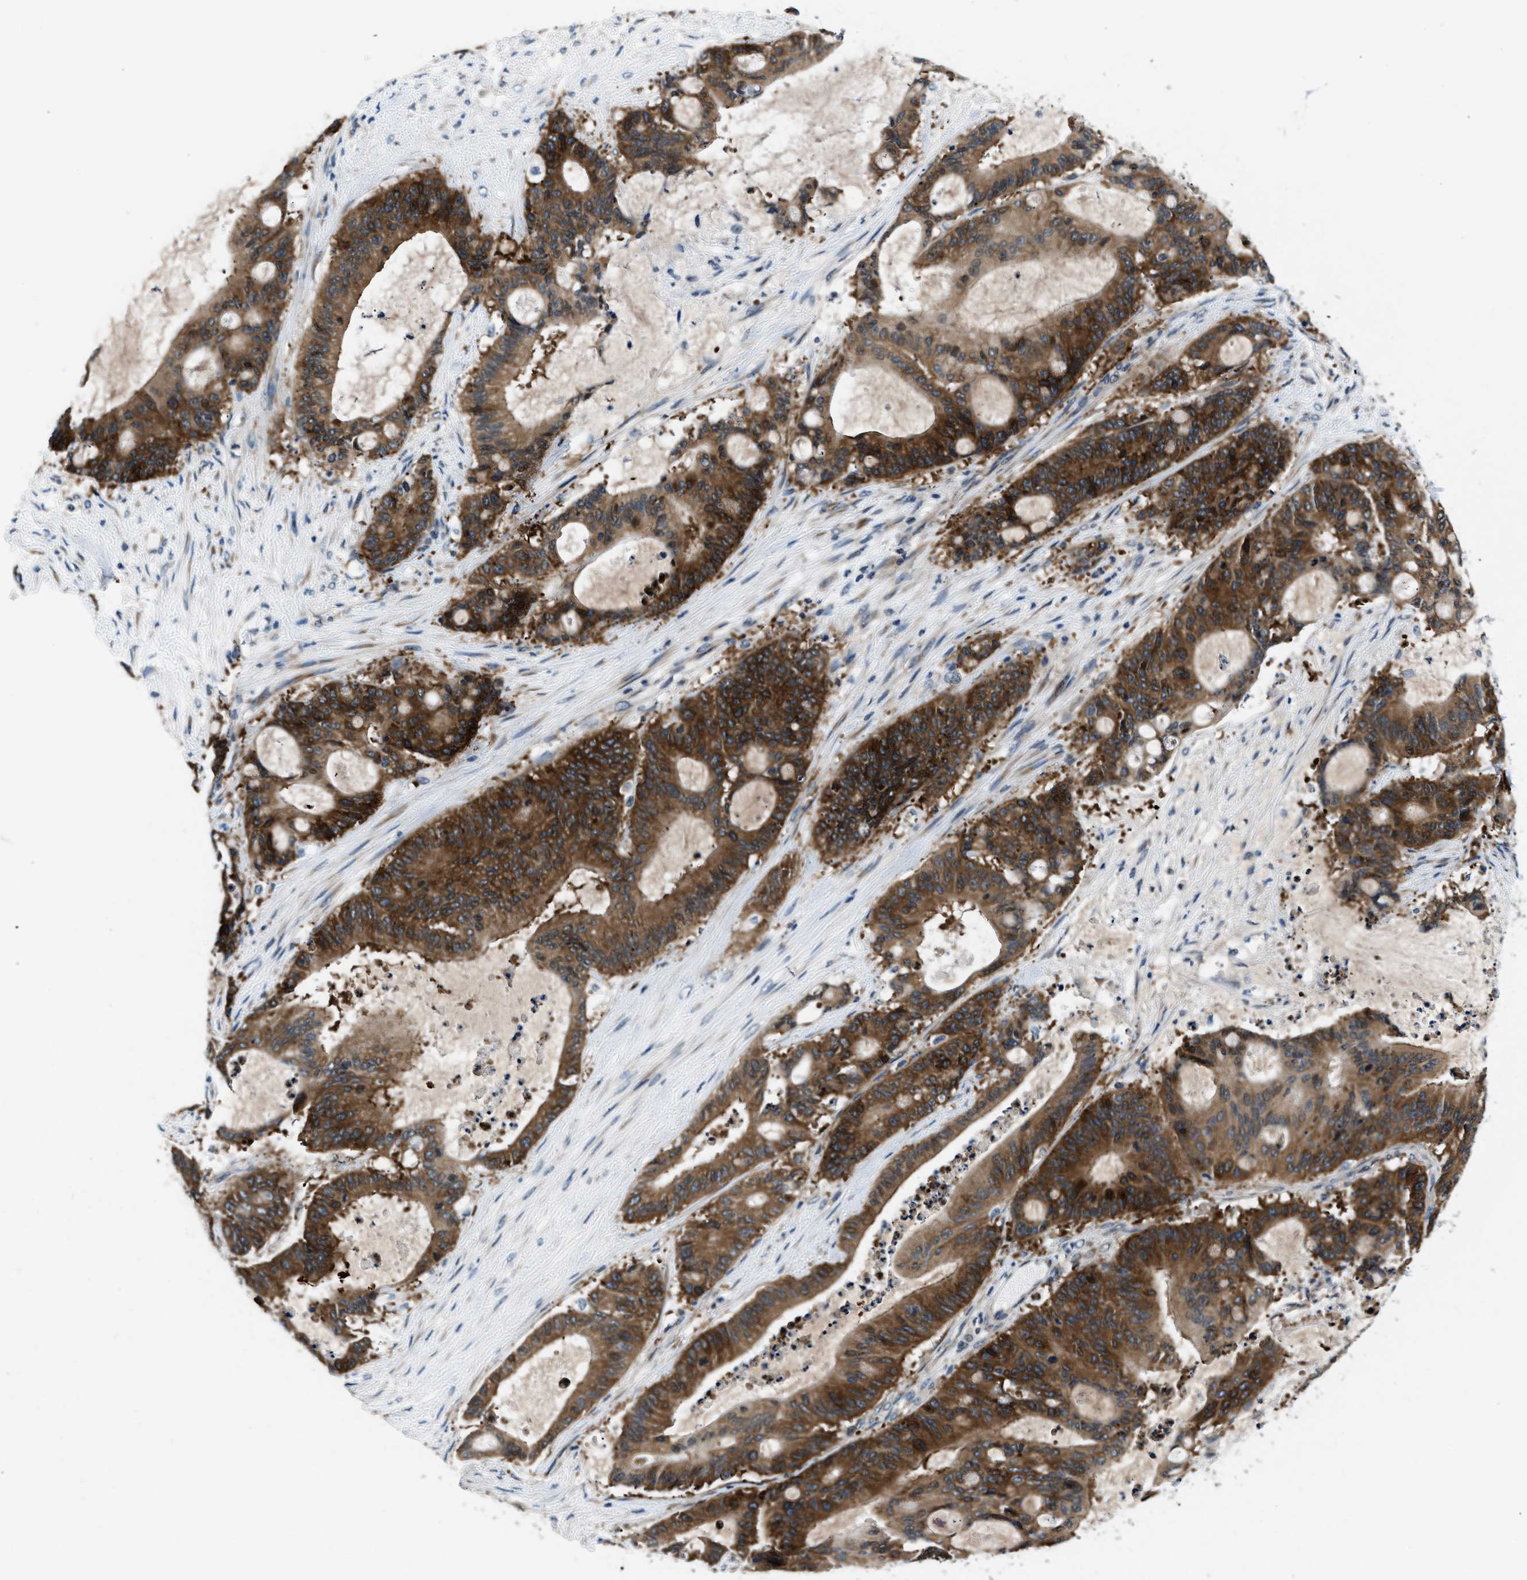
{"staining": {"intensity": "strong", "quantity": ">75%", "location": "cytoplasmic/membranous"}, "tissue": "liver cancer", "cell_type": "Tumor cells", "image_type": "cancer", "snomed": [{"axis": "morphology", "description": "Cholangiocarcinoma"}, {"axis": "topography", "description": "Liver"}], "caption": "A high-resolution histopathology image shows immunohistochemistry staining of liver cholangiocarcinoma, which demonstrates strong cytoplasmic/membranous positivity in about >75% of tumor cells. The protein of interest is shown in brown color, while the nuclei are stained blue.", "gene": "PA2G4", "patient": {"sex": "female", "age": 73}}